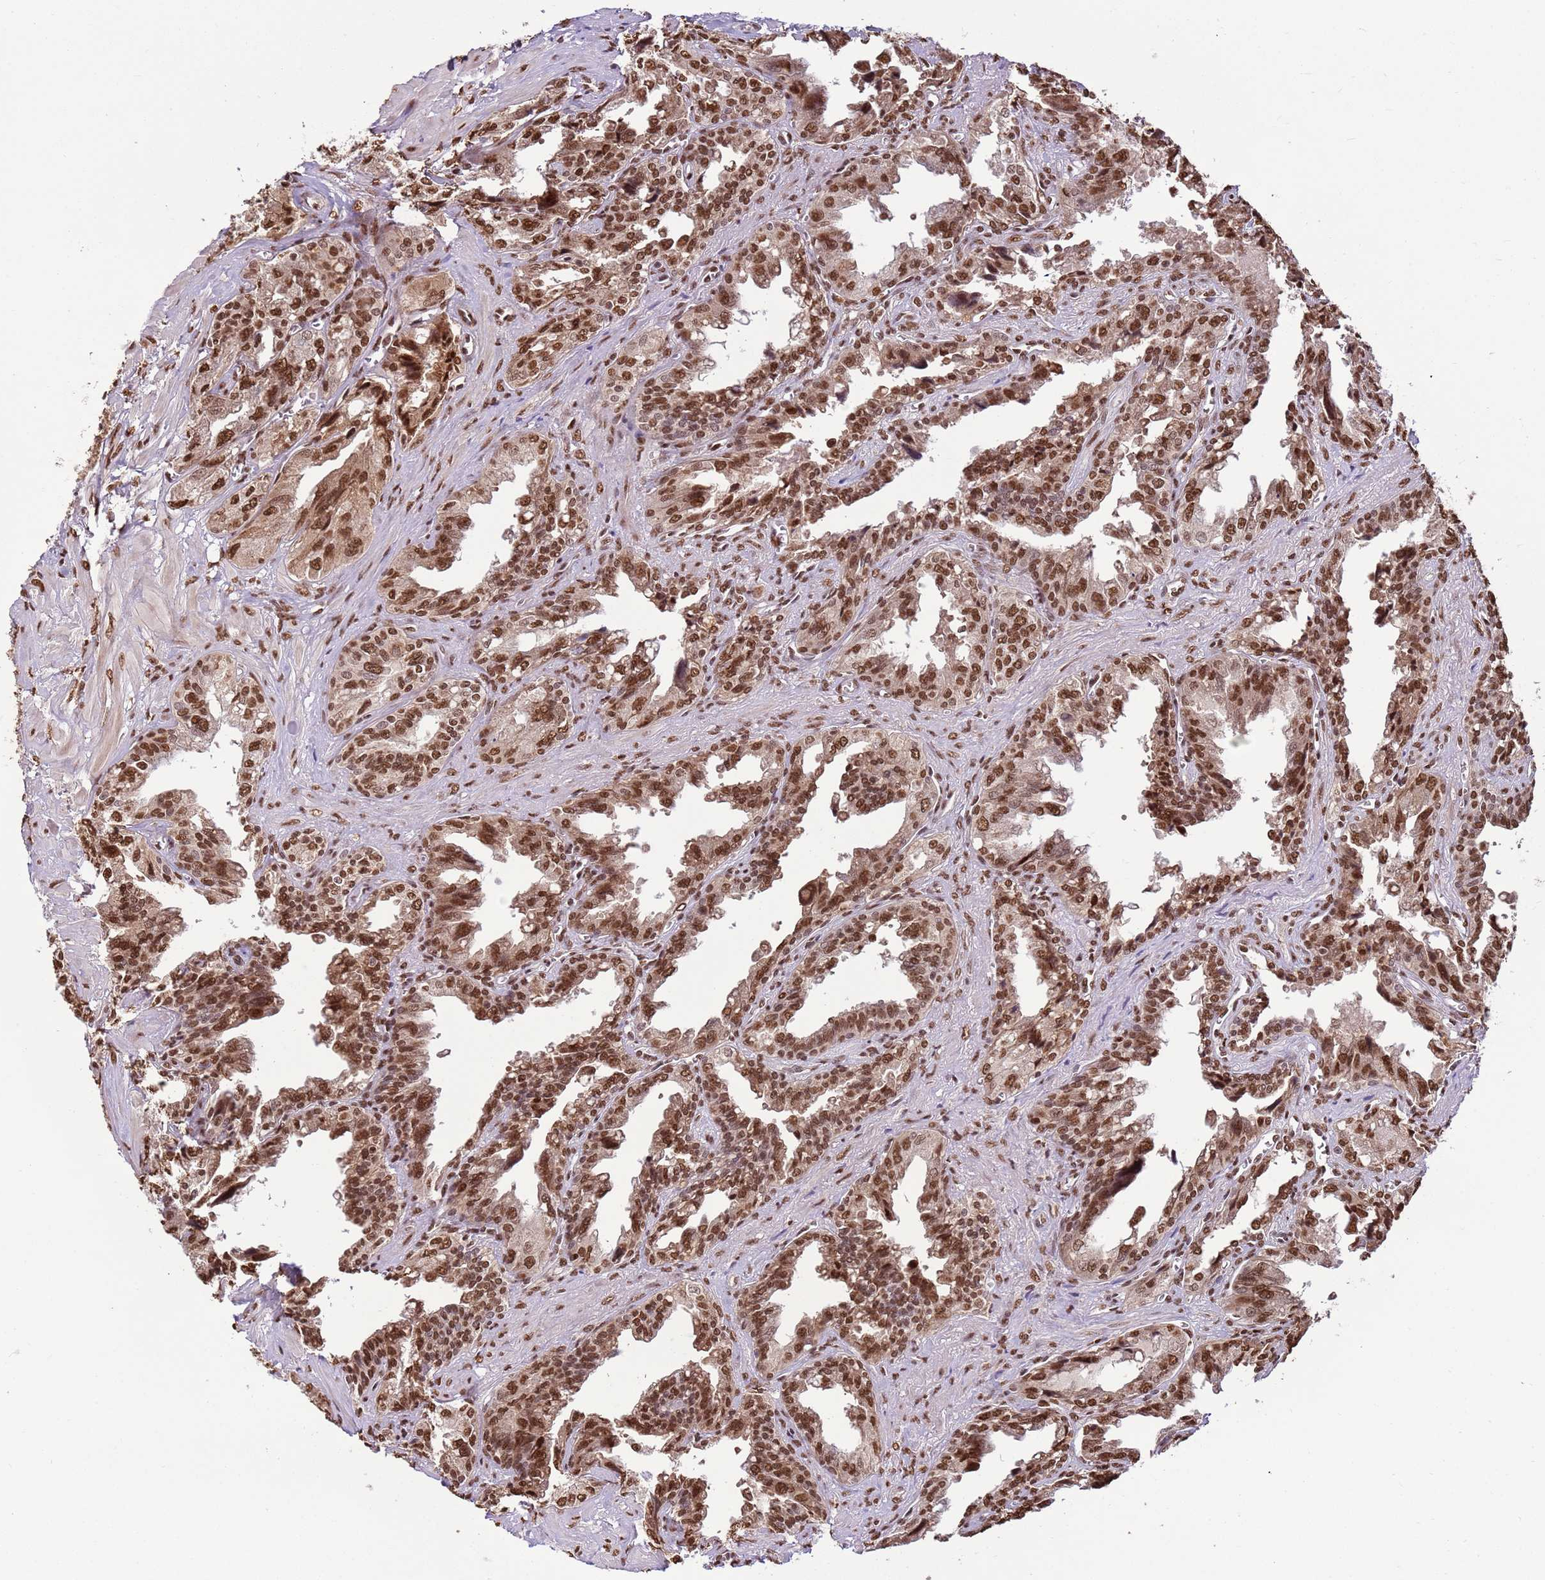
{"staining": {"intensity": "strong", "quantity": ">75%", "location": "nuclear"}, "tissue": "seminal vesicle", "cell_type": "Glandular cells", "image_type": "normal", "snomed": [{"axis": "morphology", "description": "Normal tissue, NOS"}, {"axis": "topography", "description": "Seminal veicle"}], "caption": "Strong nuclear staining is present in about >75% of glandular cells in normal seminal vesicle.", "gene": "ZBTB12", "patient": {"sex": "male", "age": 67}}